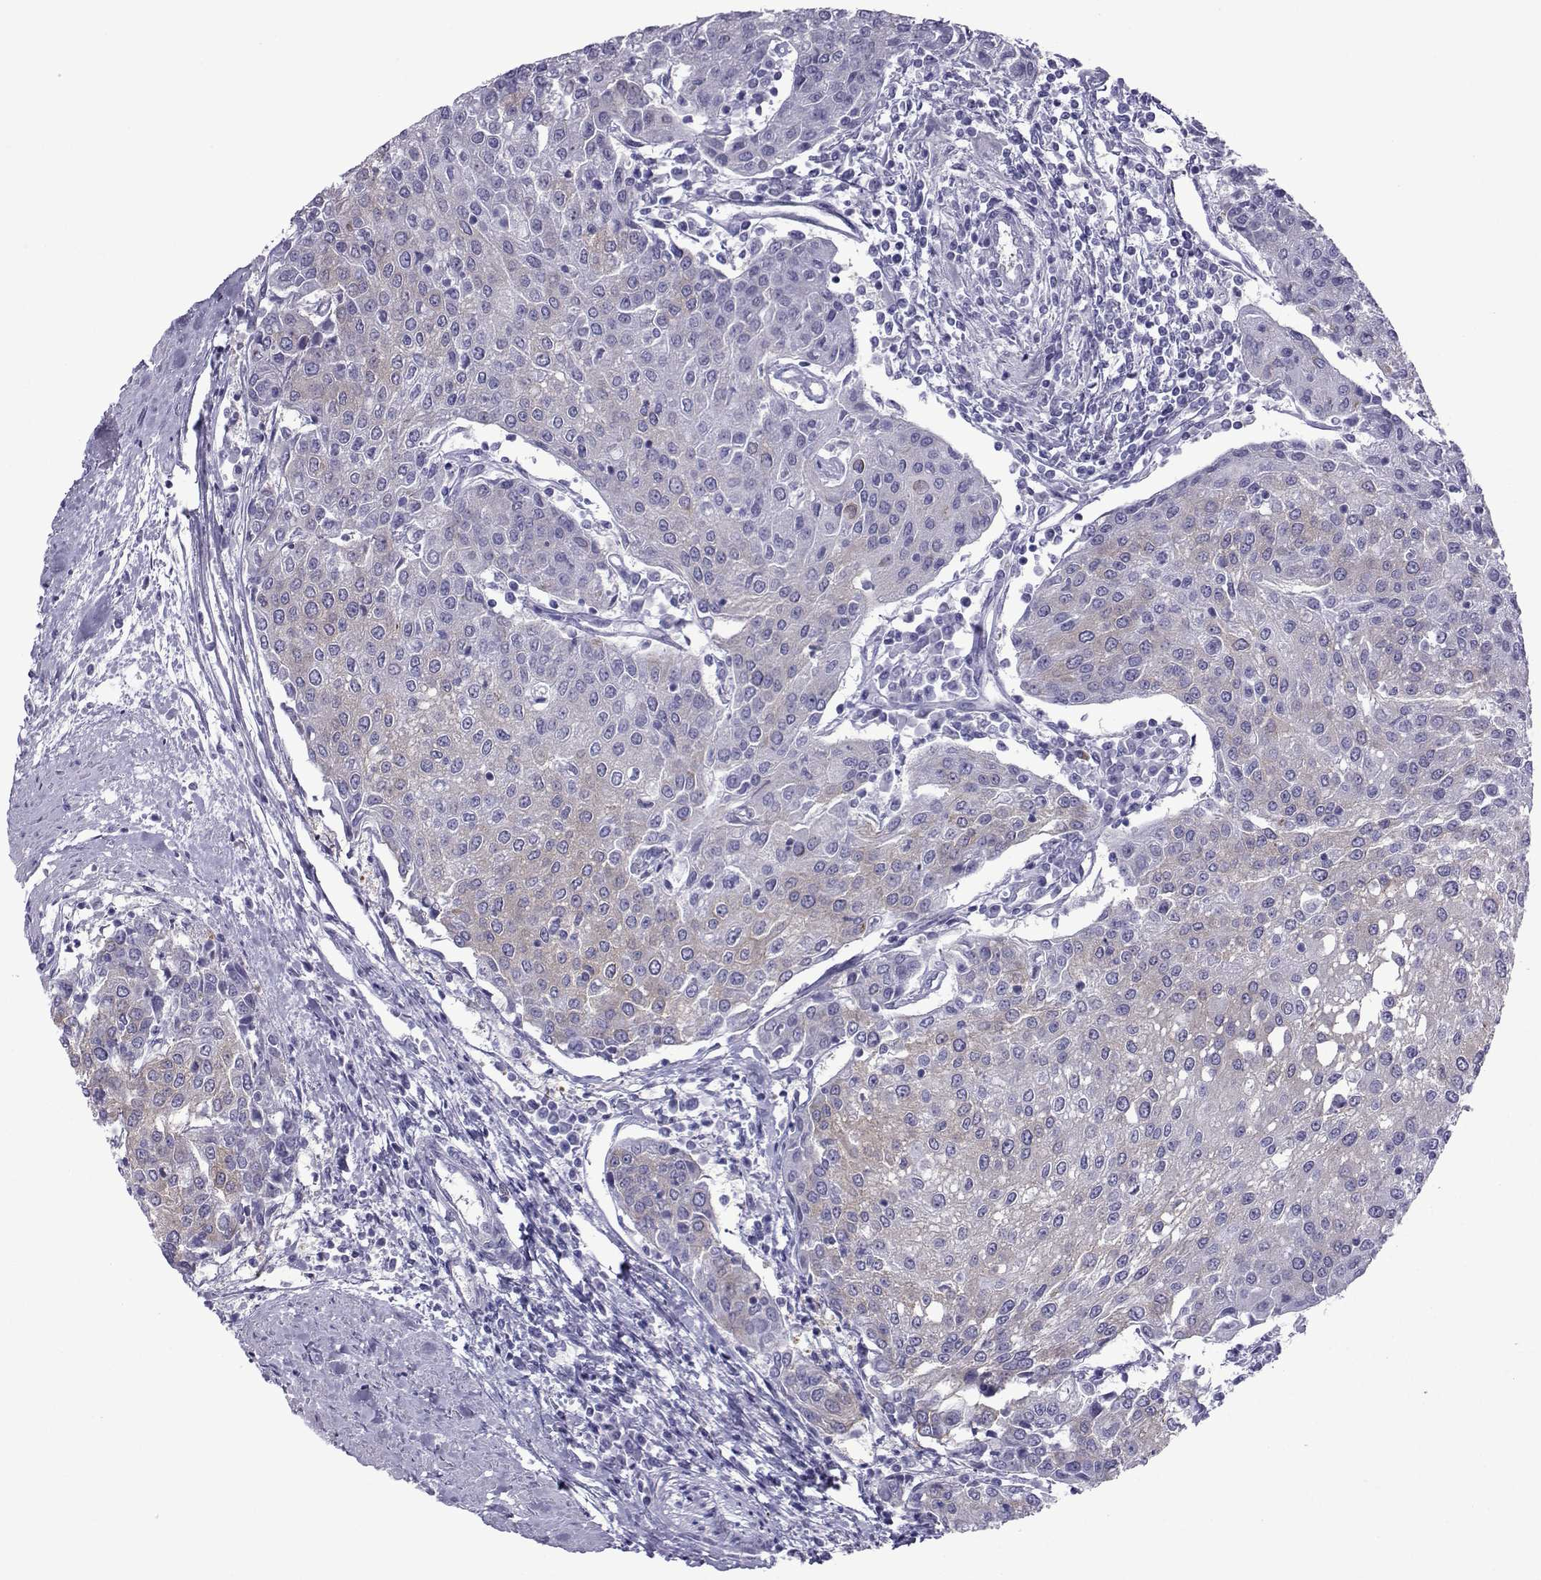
{"staining": {"intensity": "weak", "quantity": "25%-75%", "location": "cytoplasmic/membranous"}, "tissue": "urothelial cancer", "cell_type": "Tumor cells", "image_type": "cancer", "snomed": [{"axis": "morphology", "description": "Urothelial carcinoma, High grade"}, {"axis": "topography", "description": "Urinary bladder"}], "caption": "Urothelial cancer stained with DAB IHC reveals low levels of weak cytoplasmic/membranous positivity in approximately 25%-75% of tumor cells.", "gene": "COL22A1", "patient": {"sex": "female", "age": 85}}